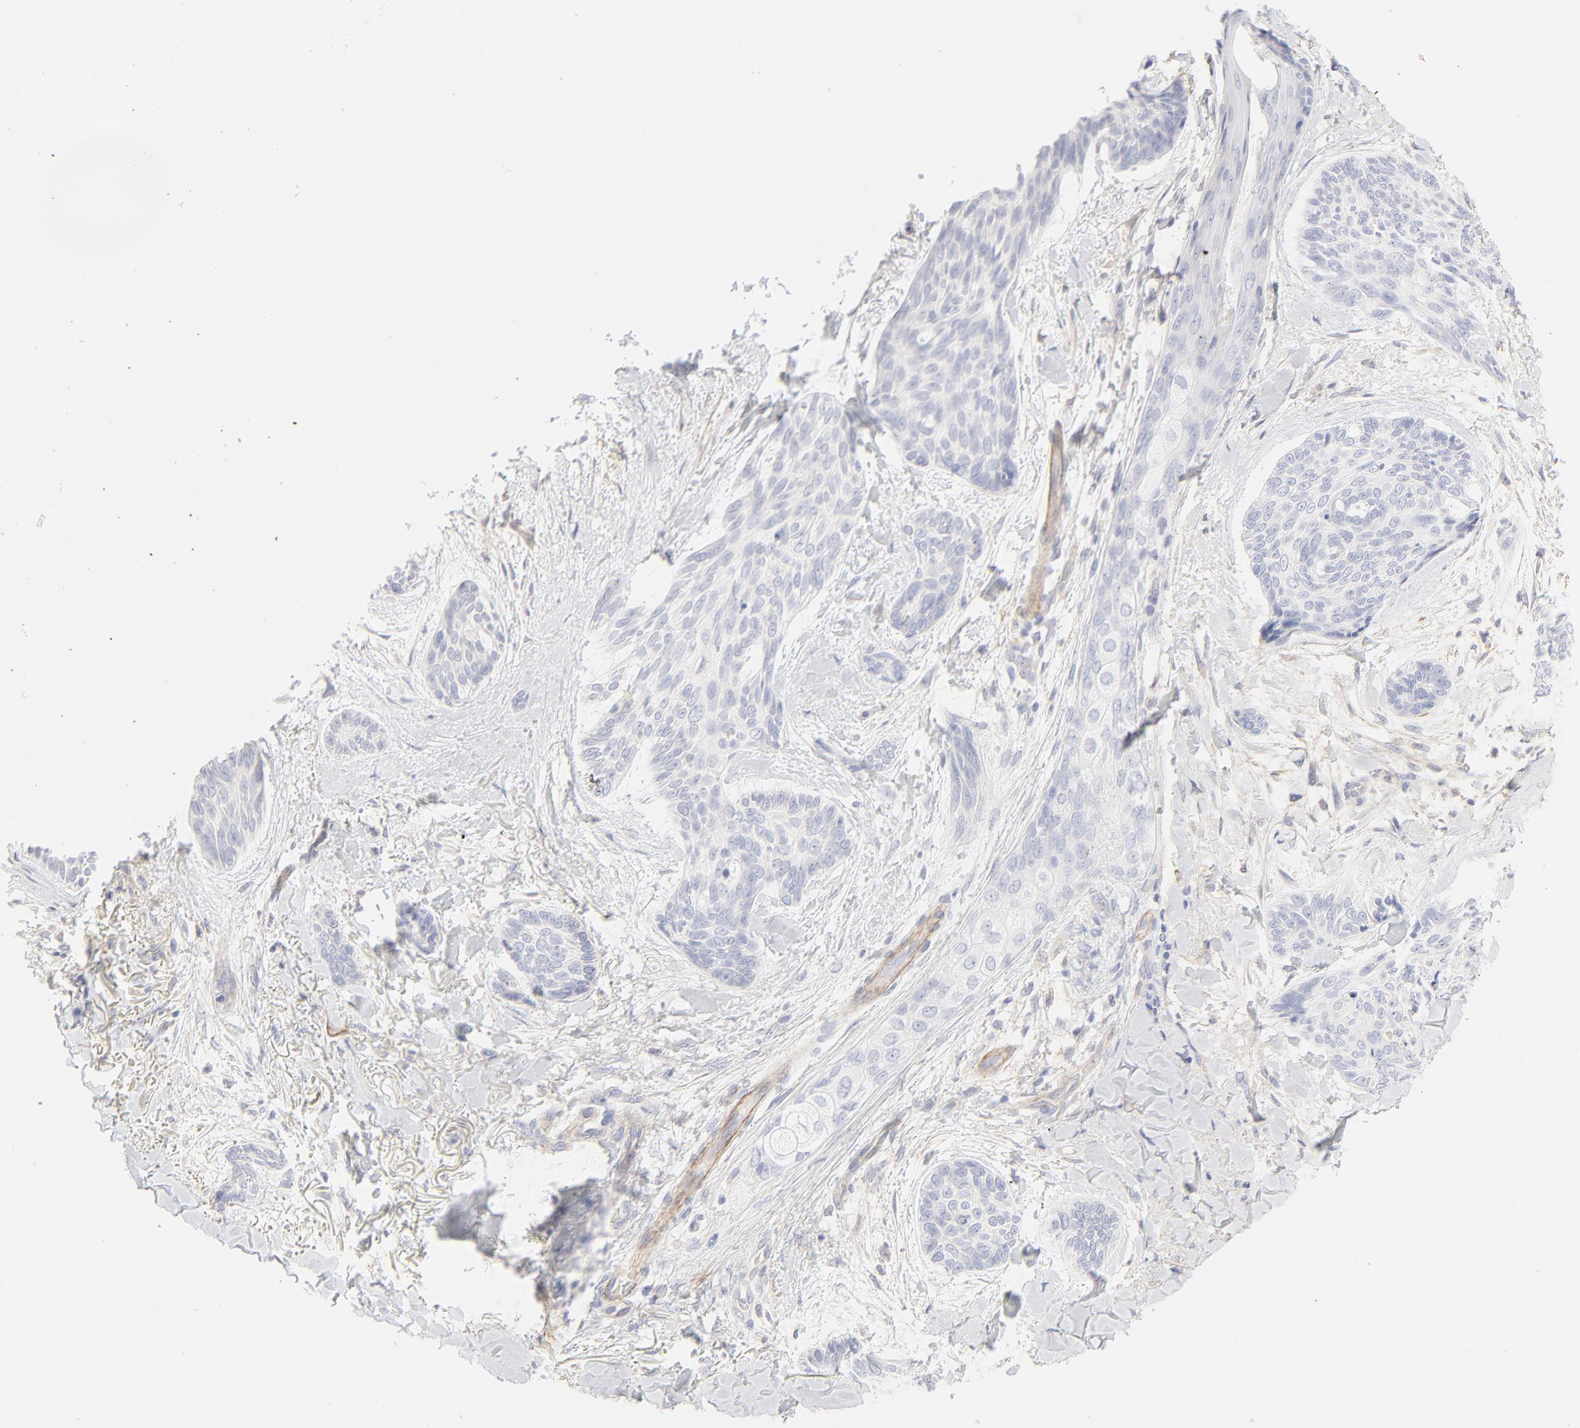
{"staining": {"intensity": "negative", "quantity": "none", "location": "none"}, "tissue": "skin cancer", "cell_type": "Tumor cells", "image_type": "cancer", "snomed": [{"axis": "morphology", "description": "Normal tissue, NOS"}, {"axis": "morphology", "description": "Basal cell carcinoma"}, {"axis": "topography", "description": "Skin"}], "caption": "This micrograph is of skin cancer (basal cell carcinoma) stained with IHC to label a protein in brown with the nuclei are counter-stained blue. There is no staining in tumor cells.", "gene": "ITGA5", "patient": {"sex": "female", "age": 71}}